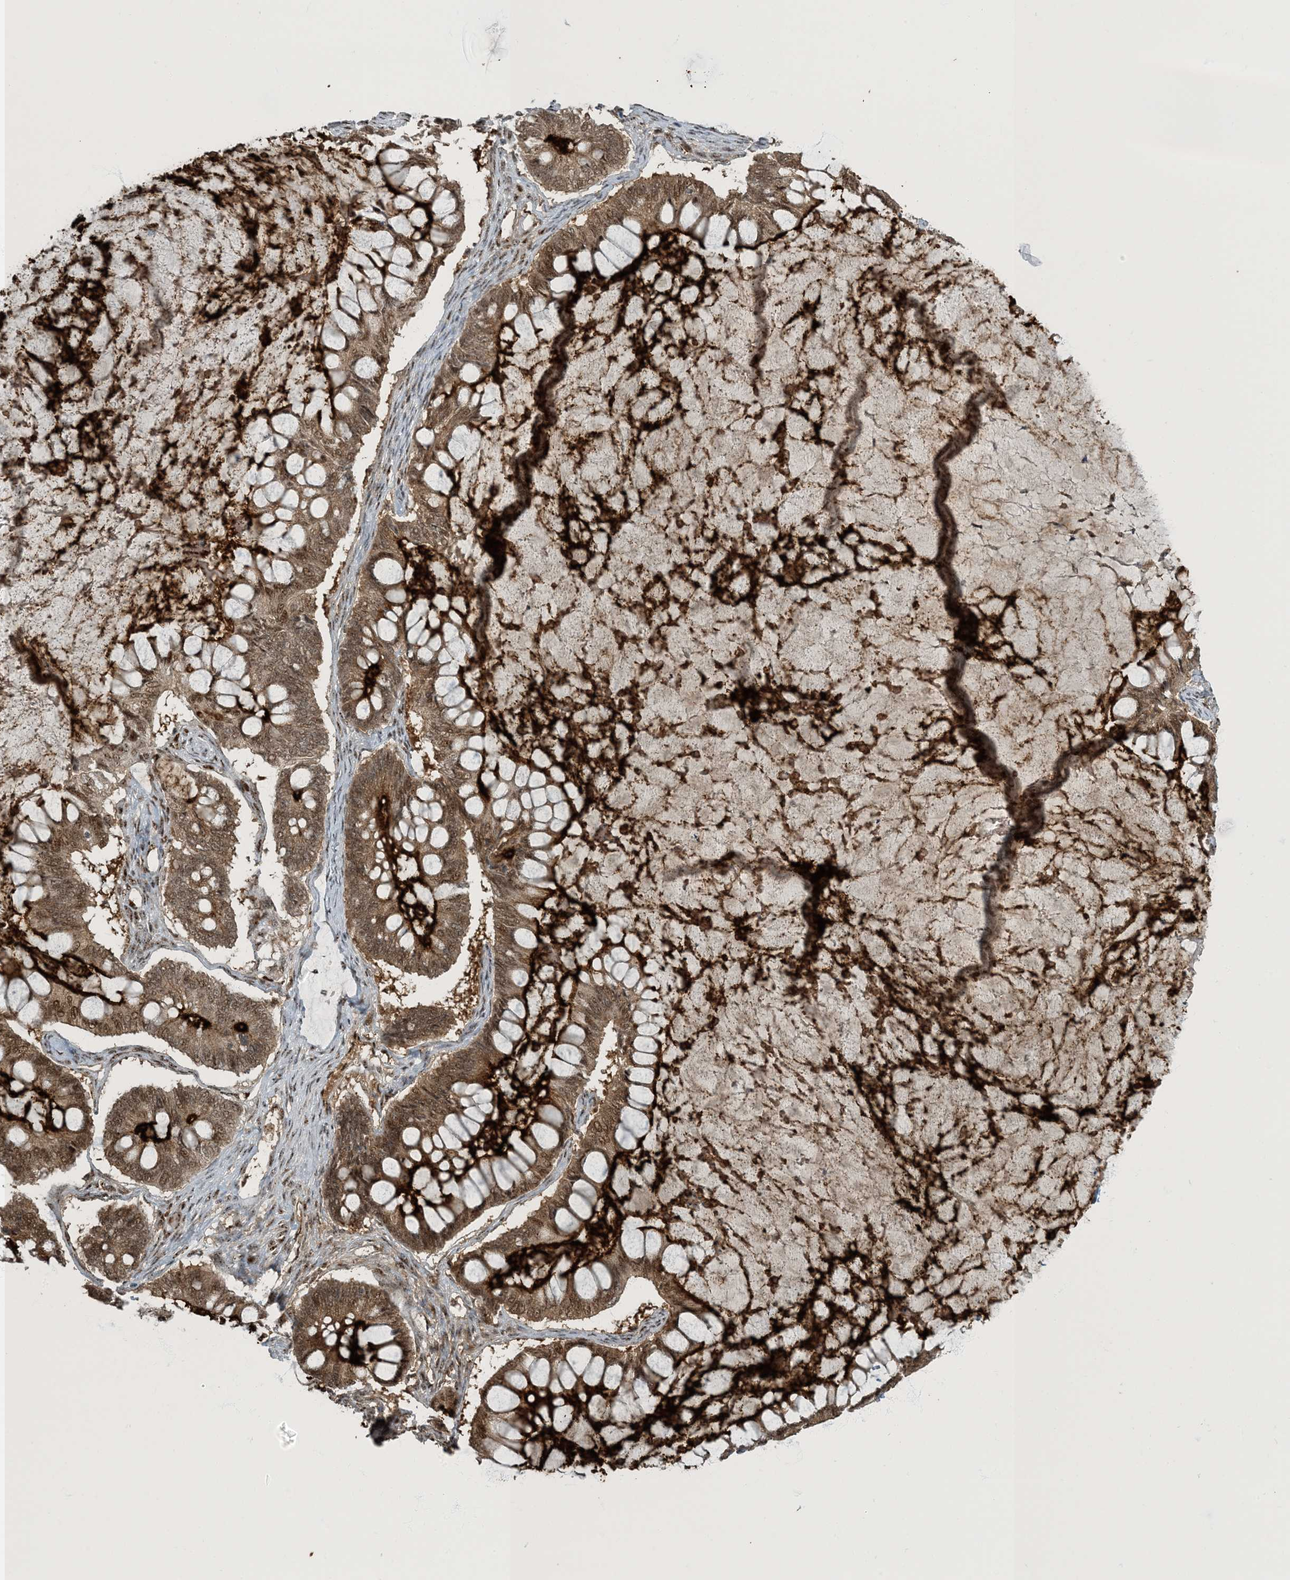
{"staining": {"intensity": "moderate", "quantity": ">75%", "location": "cytoplasmic/membranous"}, "tissue": "ovarian cancer", "cell_type": "Tumor cells", "image_type": "cancer", "snomed": [{"axis": "morphology", "description": "Cystadenocarcinoma, mucinous, NOS"}, {"axis": "topography", "description": "Ovary"}], "caption": "A medium amount of moderate cytoplasmic/membranous expression is identified in about >75% of tumor cells in ovarian mucinous cystadenocarcinoma tissue. The staining was performed using DAB to visualize the protein expression in brown, while the nuclei were stained in blue with hematoxylin (Magnification: 20x).", "gene": "MBD1", "patient": {"sex": "female", "age": 61}}